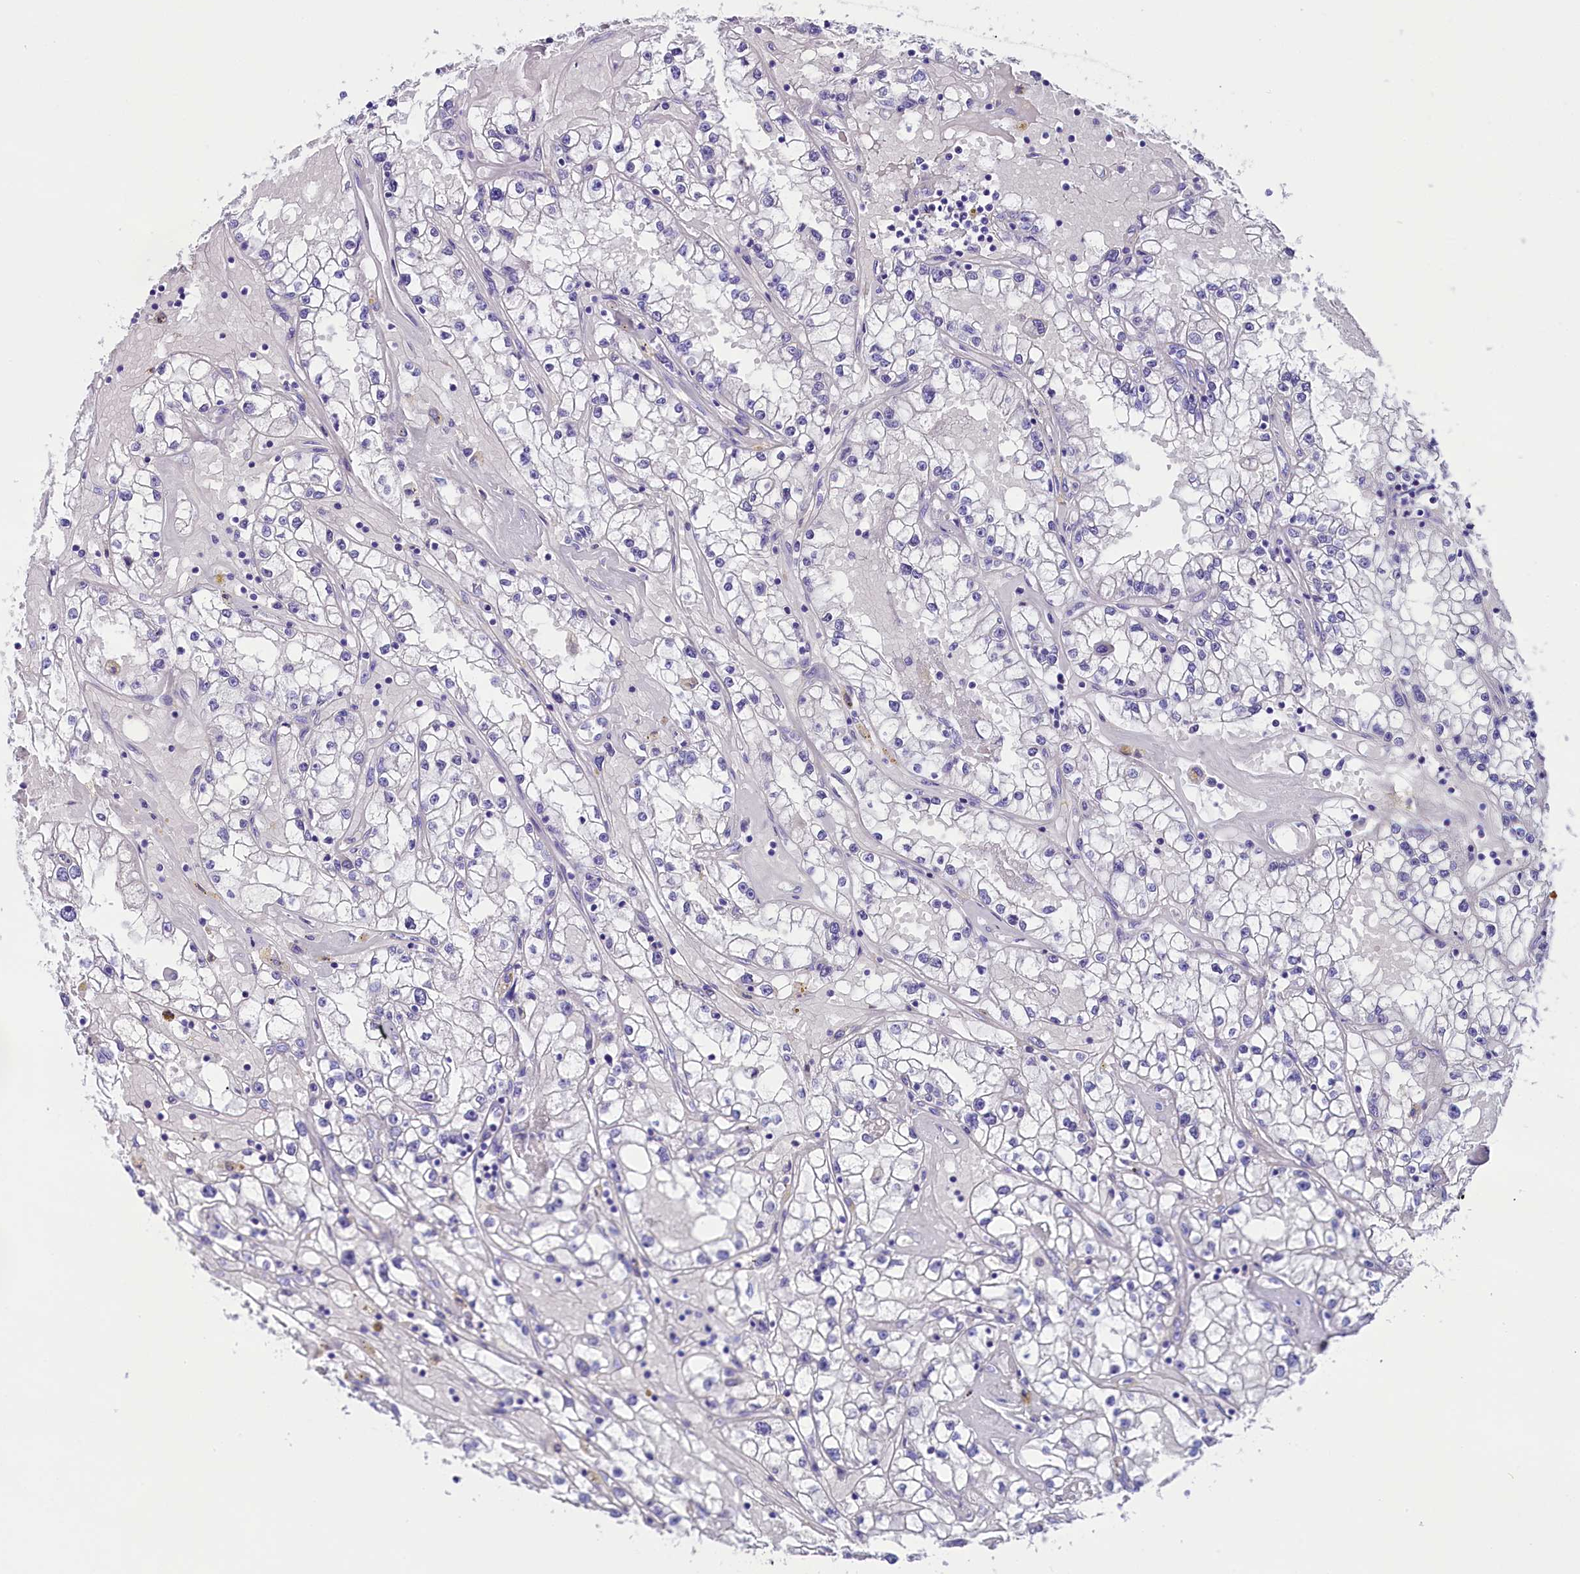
{"staining": {"intensity": "negative", "quantity": "none", "location": "none"}, "tissue": "renal cancer", "cell_type": "Tumor cells", "image_type": "cancer", "snomed": [{"axis": "morphology", "description": "Adenocarcinoma, NOS"}, {"axis": "topography", "description": "Kidney"}], "caption": "The histopathology image displays no staining of tumor cells in adenocarcinoma (renal).", "gene": "SKIDA1", "patient": {"sex": "male", "age": 56}}